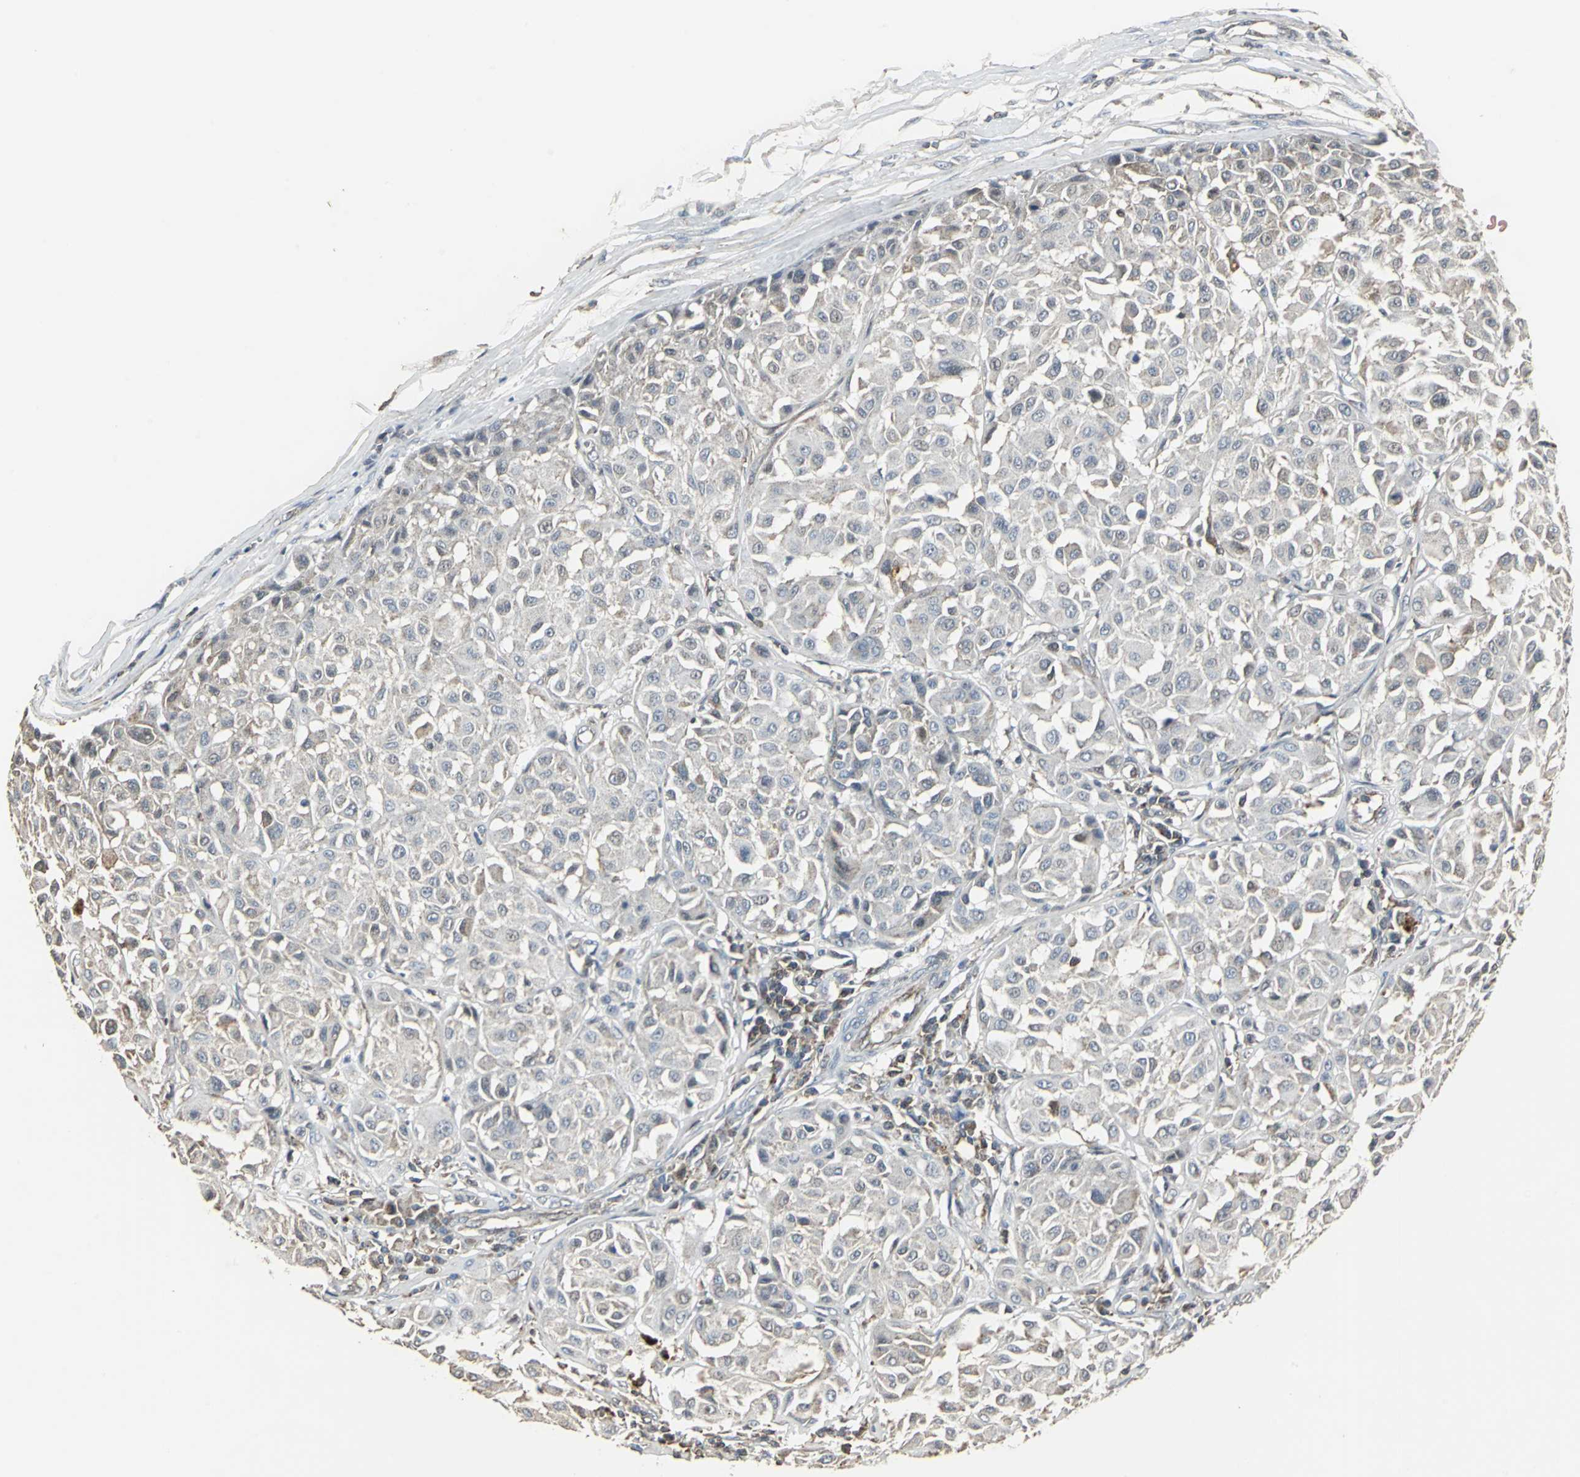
{"staining": {"intensity": "weak", "quantity": "25%-75%", "location": "cytoplasmic/membranous"}, "tissue": "melanoma", "cell_type": "Tumor cells", "image_type": "cancer", "snomed": [{"axis": "morphology", "description": "Malignant melanoma, Metastatic site"}, {"axis": "topography", "description": "Soft tissue"}], "caption": "Tumor cells display low levels of weak cytoplasmic/membranous expression in about 25%-75% of cells in melanoma. Immunohistochemistry (ihc) stains the protein in brown and the nuclei are stained blue.", "gene": "DNAJB4", "patient": {"sex": "male", "age": 41}}